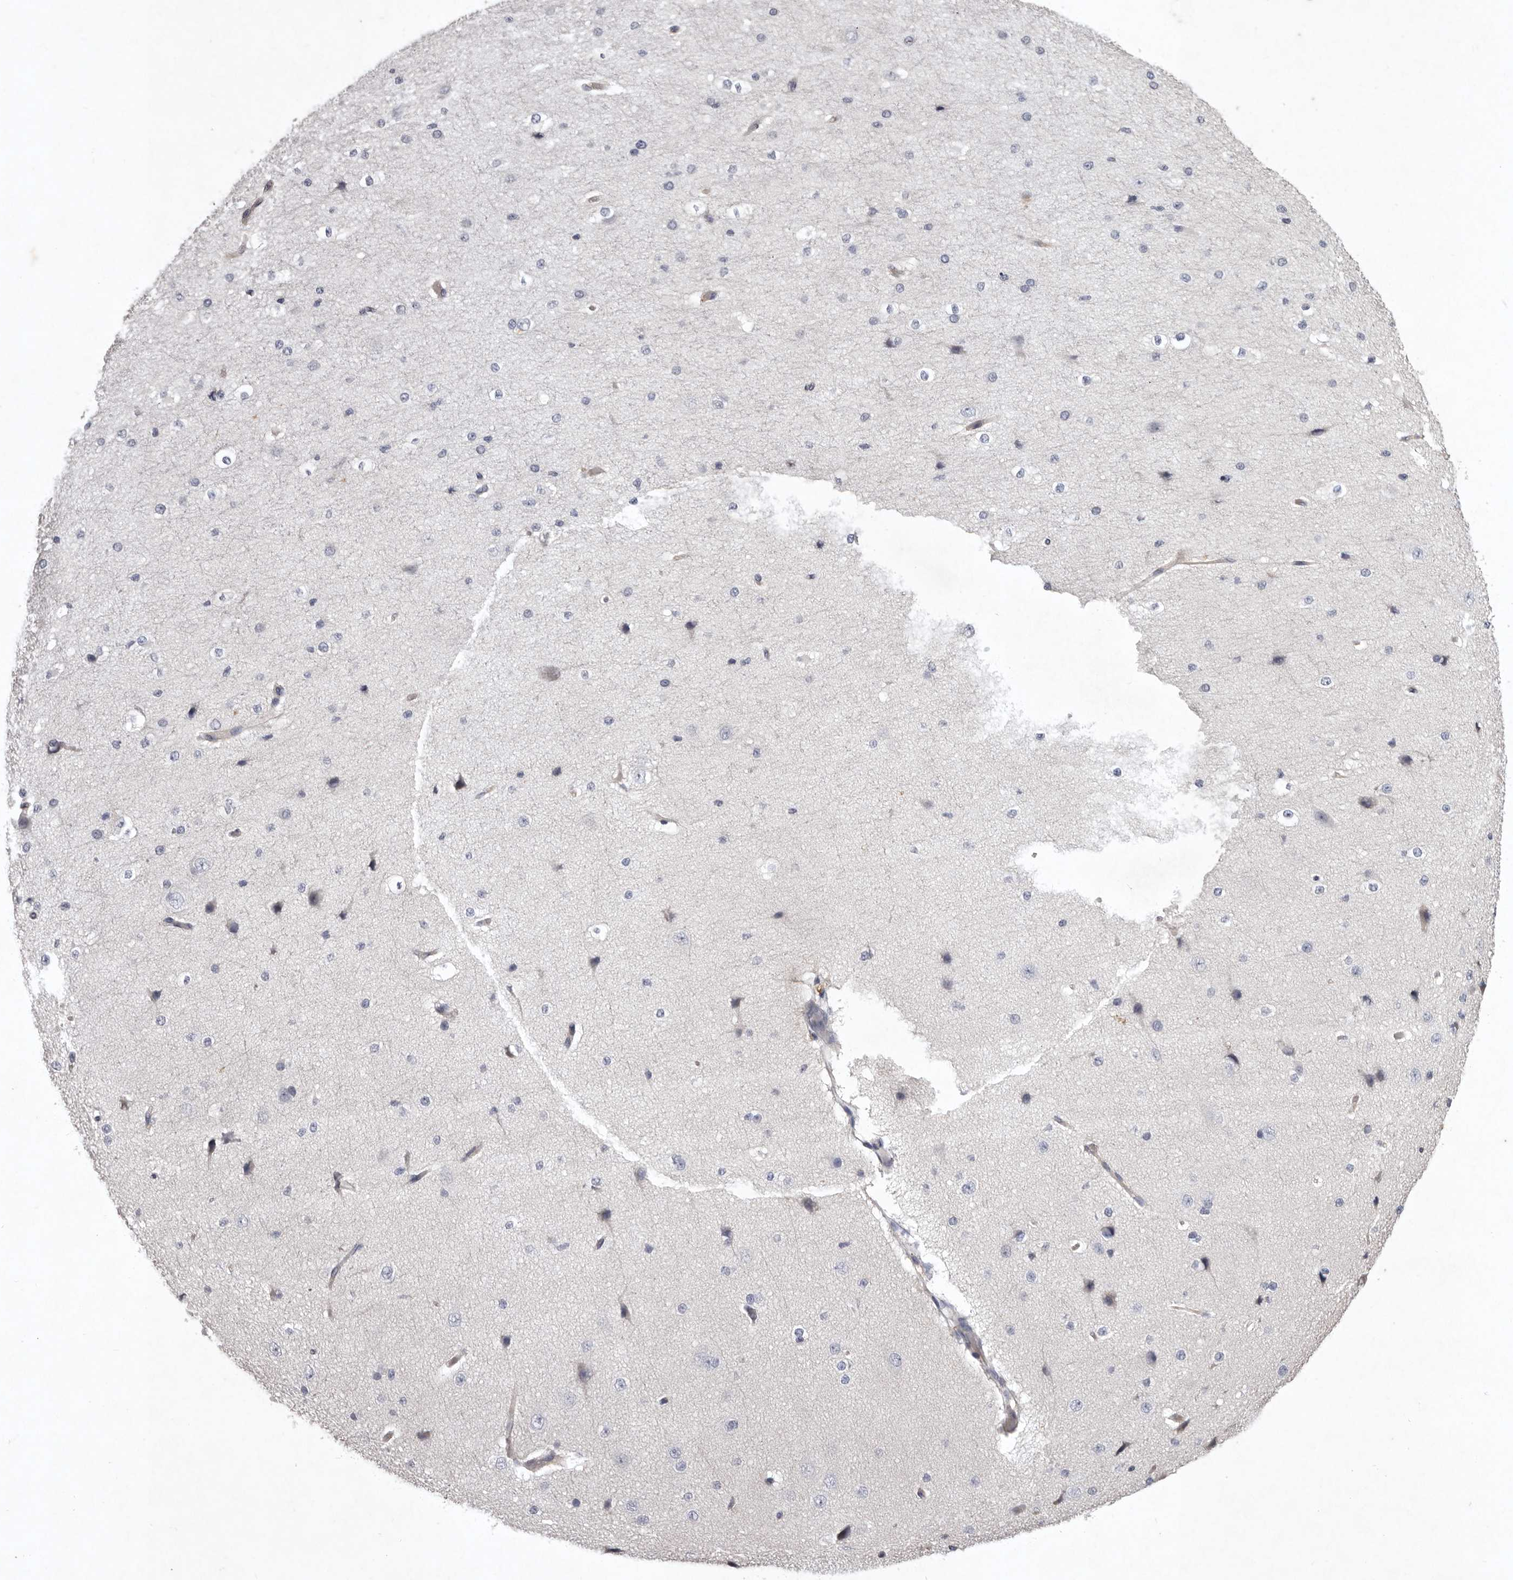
{"staining": {"intensity": "weak", "quantity": "25%-75%", "location": "cytoplasmic/membranous"}, "tissue": "cerebral cortex", "cell_type": "Endothelial cells", "image_type": "normal", "snomed": [{"axis": "morphology", "description": "Normal tissue, NOS"}, {"axis": "morphology", "description": "Developmental malformation"}, {"axis": "topography", "description": "Cerebral cortex"}], "caption": "Immunohistochemistry (IHC) staining of normal cerebral cortex, which shows low levels of weak cytoplasmic/membranous staining in about 25%-75% of endothelial cells indicating weak cytoplasmic/membranous protein expression. The staining was performed using DAB (brown) for protein detection and nuclei were counterstained in hematoxylin (blue).", "gene": "NKAIN4", "patient": {"sex": "female", "age": 30}}